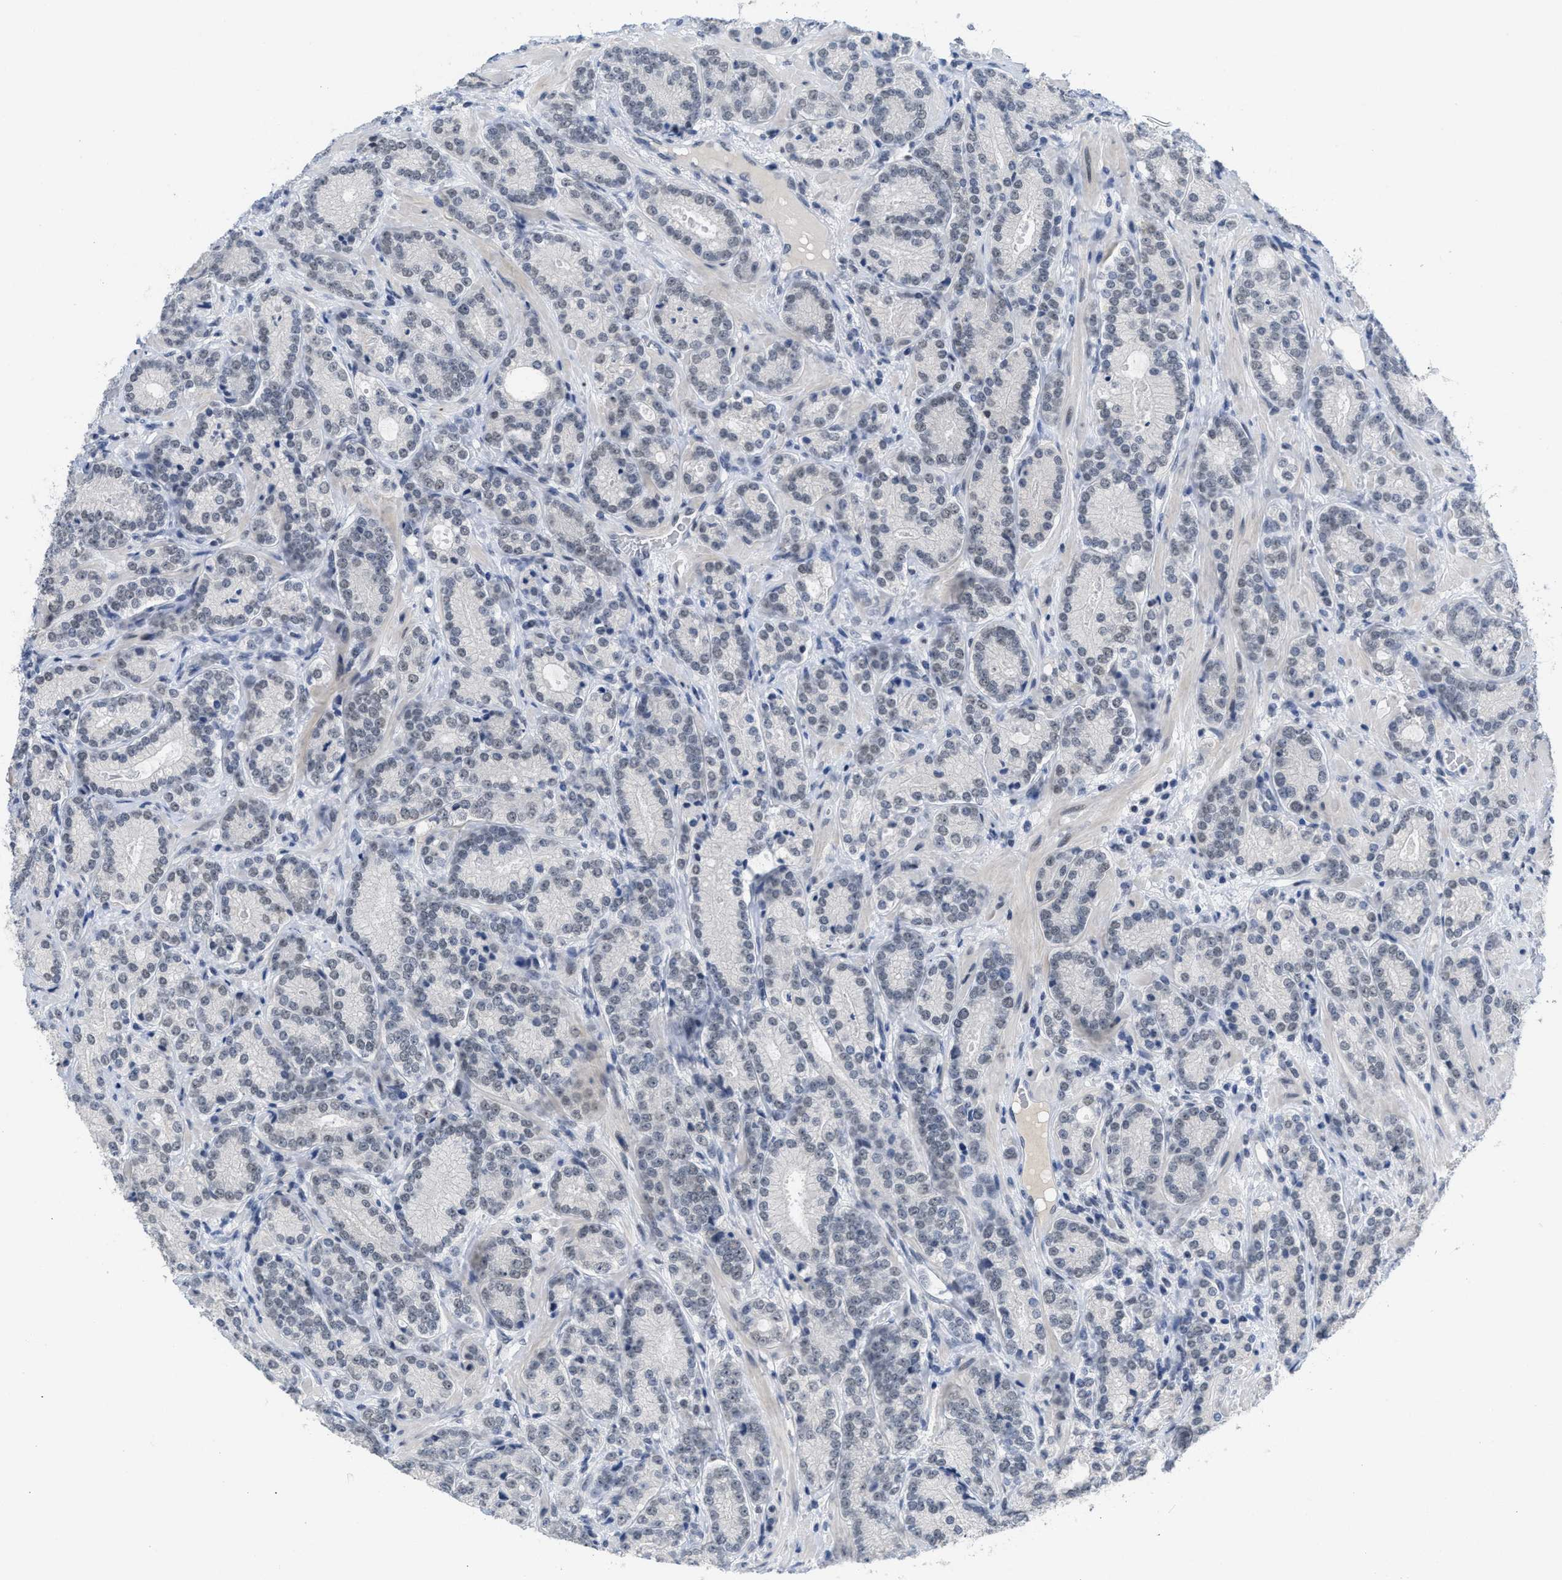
{"staining": {"intensity": "weak", "quantity": "<25%", "location": "nuclear"}, "tissue": "prostate cancer", "cell_type": "Tumor cells", "image_type": "cancer", "snomed": [{"axis": "morphology", "description": "Adenocarcinoma, High grade"}, {"axis": "topography", "description": "Prostate"}], "caption": "The immunohistochemistry micrograph has no significant staining in tumor cells of high-grade adenocarcinoma (prostate) tissue.", "gene": "GGNBP2", "patient": {"sex": "male", "age": 61}}